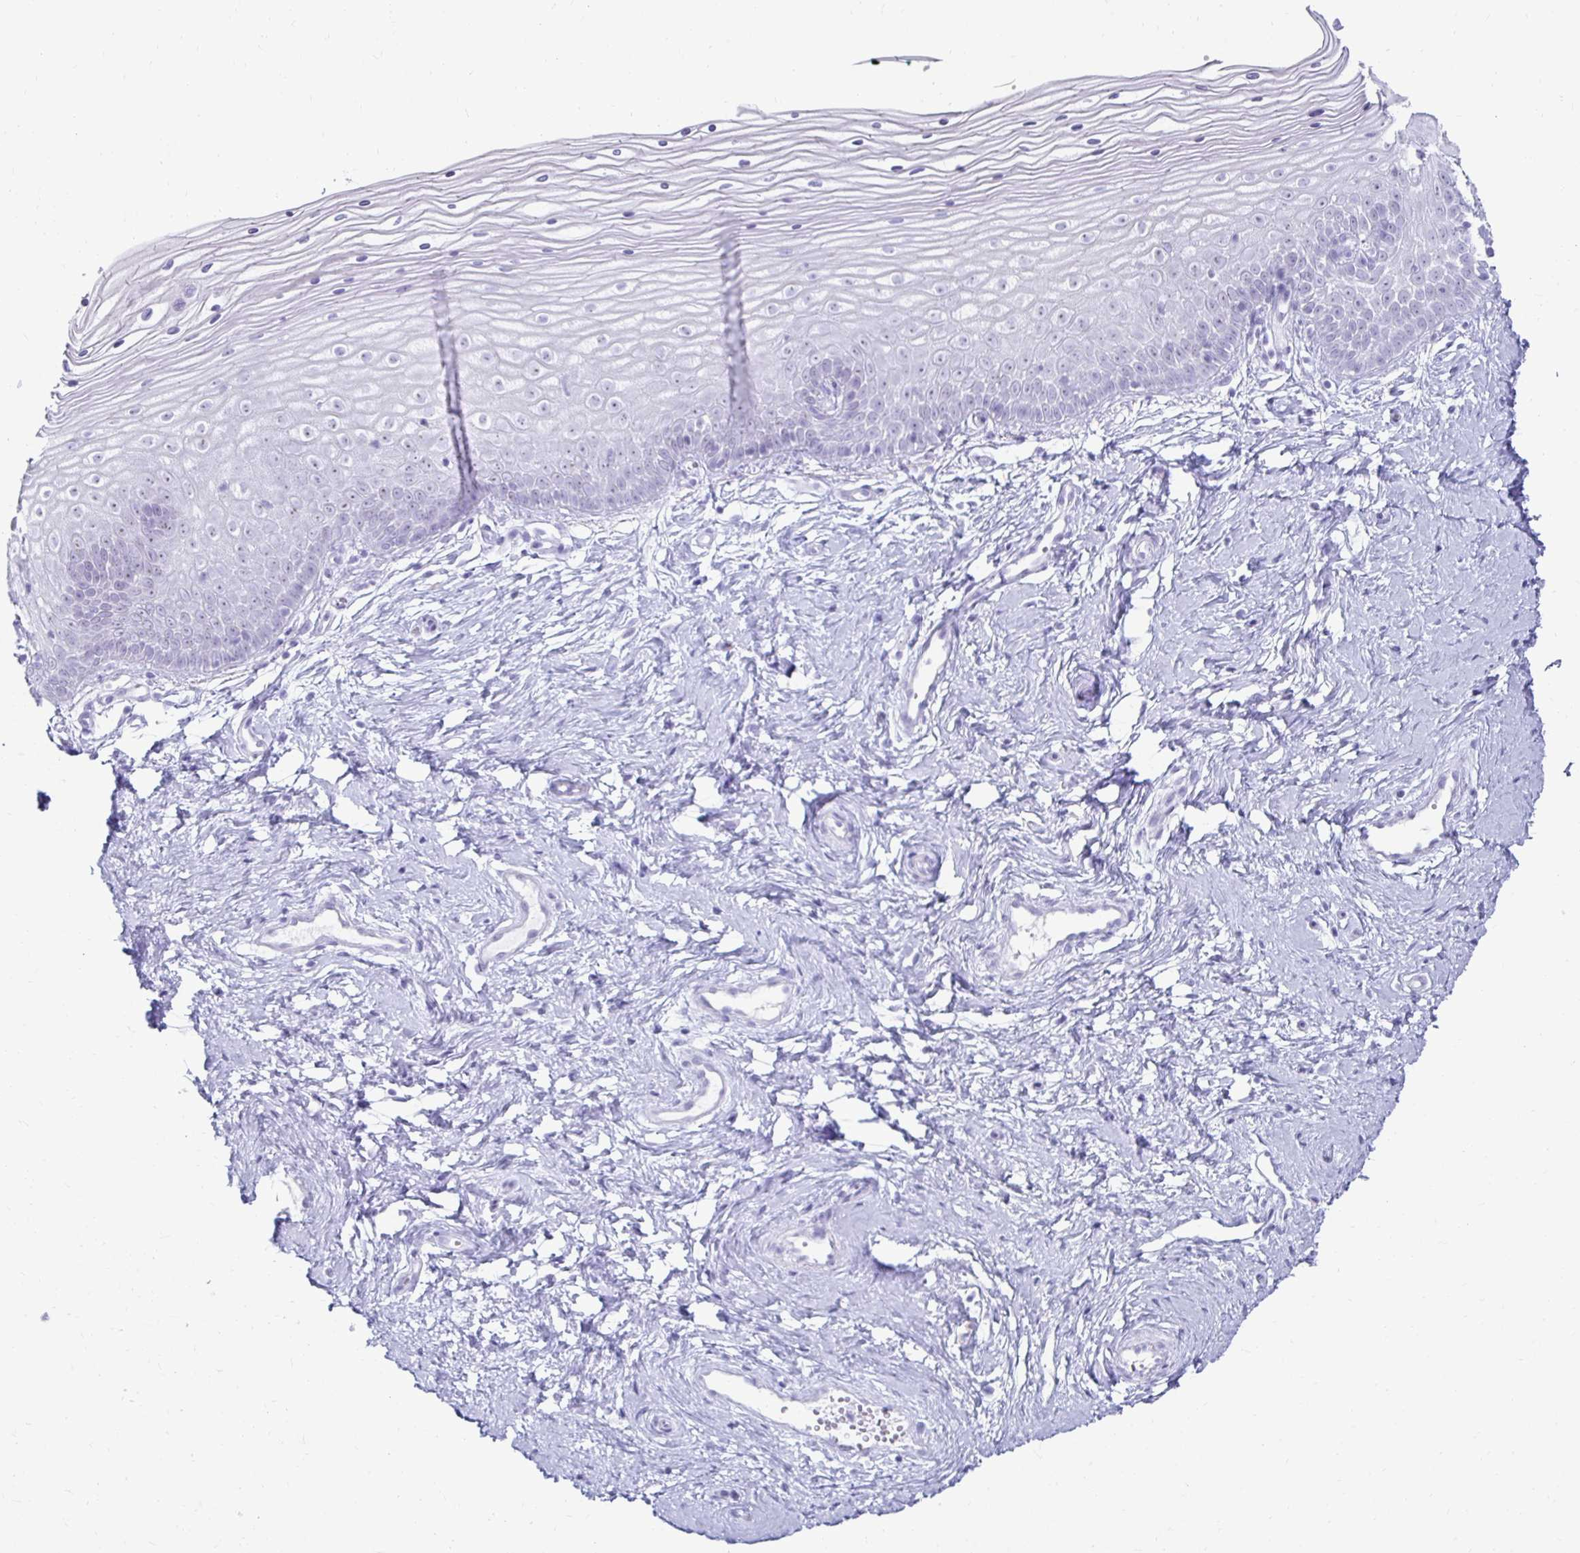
{"staining": {"intensity": "negative", "quantity": "none", "location": "none"}, "tissue": "vagina", "cell_type": "Squamous epithelial cells", "image_type": "normal", "snomed": [{"axis": "morphology", "description": "Normal tissue, NOS"}, {"axis": "topography", "description": "Vagina"}], "caption": "Benign vagina was stained to show a protein in brown. There is no significant staining in squamous epithelial cells.", "gene": "CST6", "patient": {"sex": "female", "age": 38}}